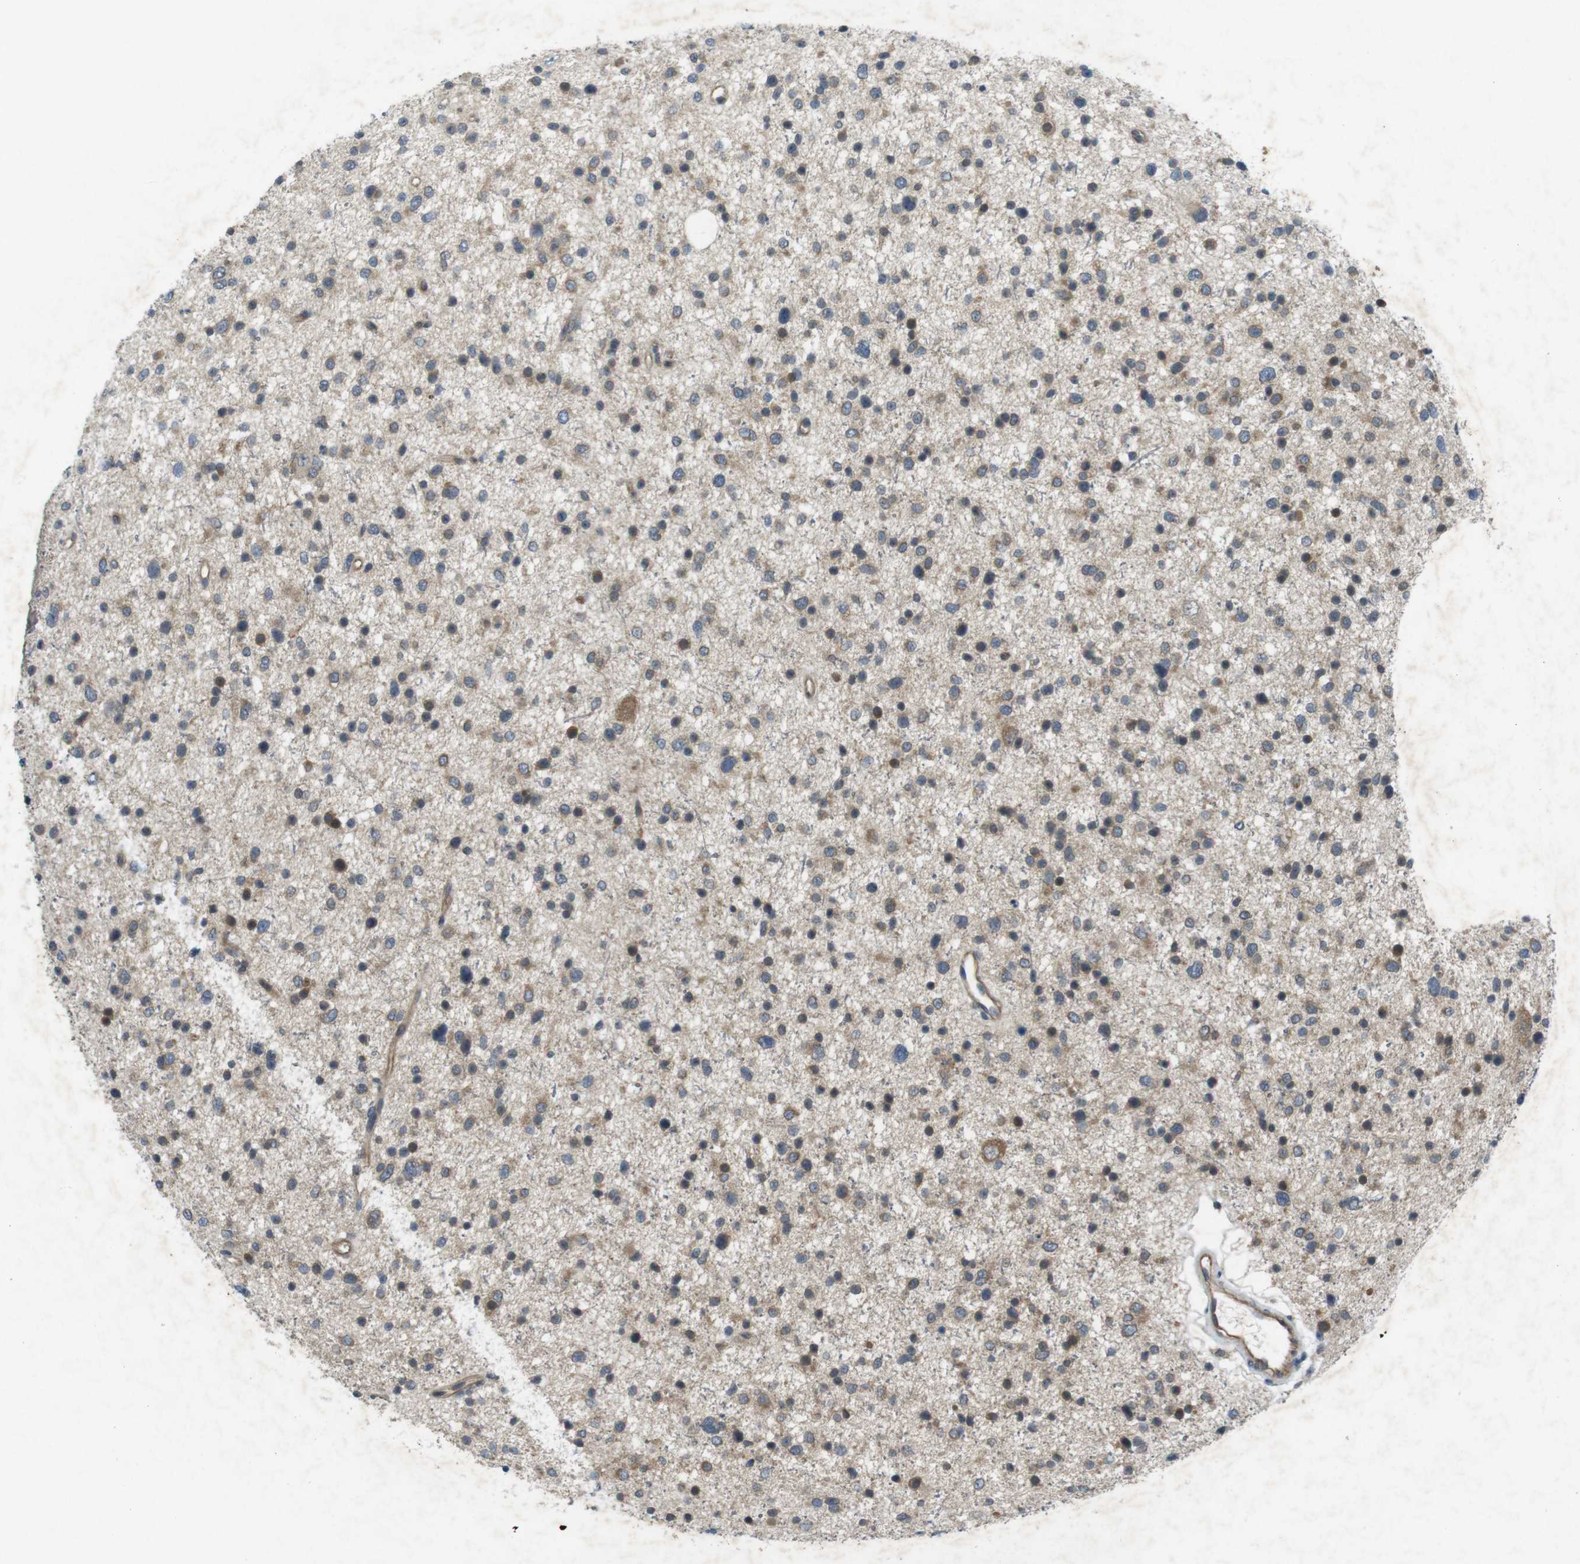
{"staining": {"intensity": "moderate", "quantity": "25%-75%", "location": "cytoplasmic/membranous"}, "tissue": "glioma", "cell_type": "Tumor cells", "image_type": "cancer", "snomed": [{"axis": "morphology", "description": "Glioma, malignant, Low grade"}, {"axis": "topography", "description": "Brain"}], "caption": "Glioma tissue shows moderate cytoplasmic/membranous staining in about 25%-75% of tumor cells", "gene": "SUGT1", "patient": {"sex": "female", "age": 37}}